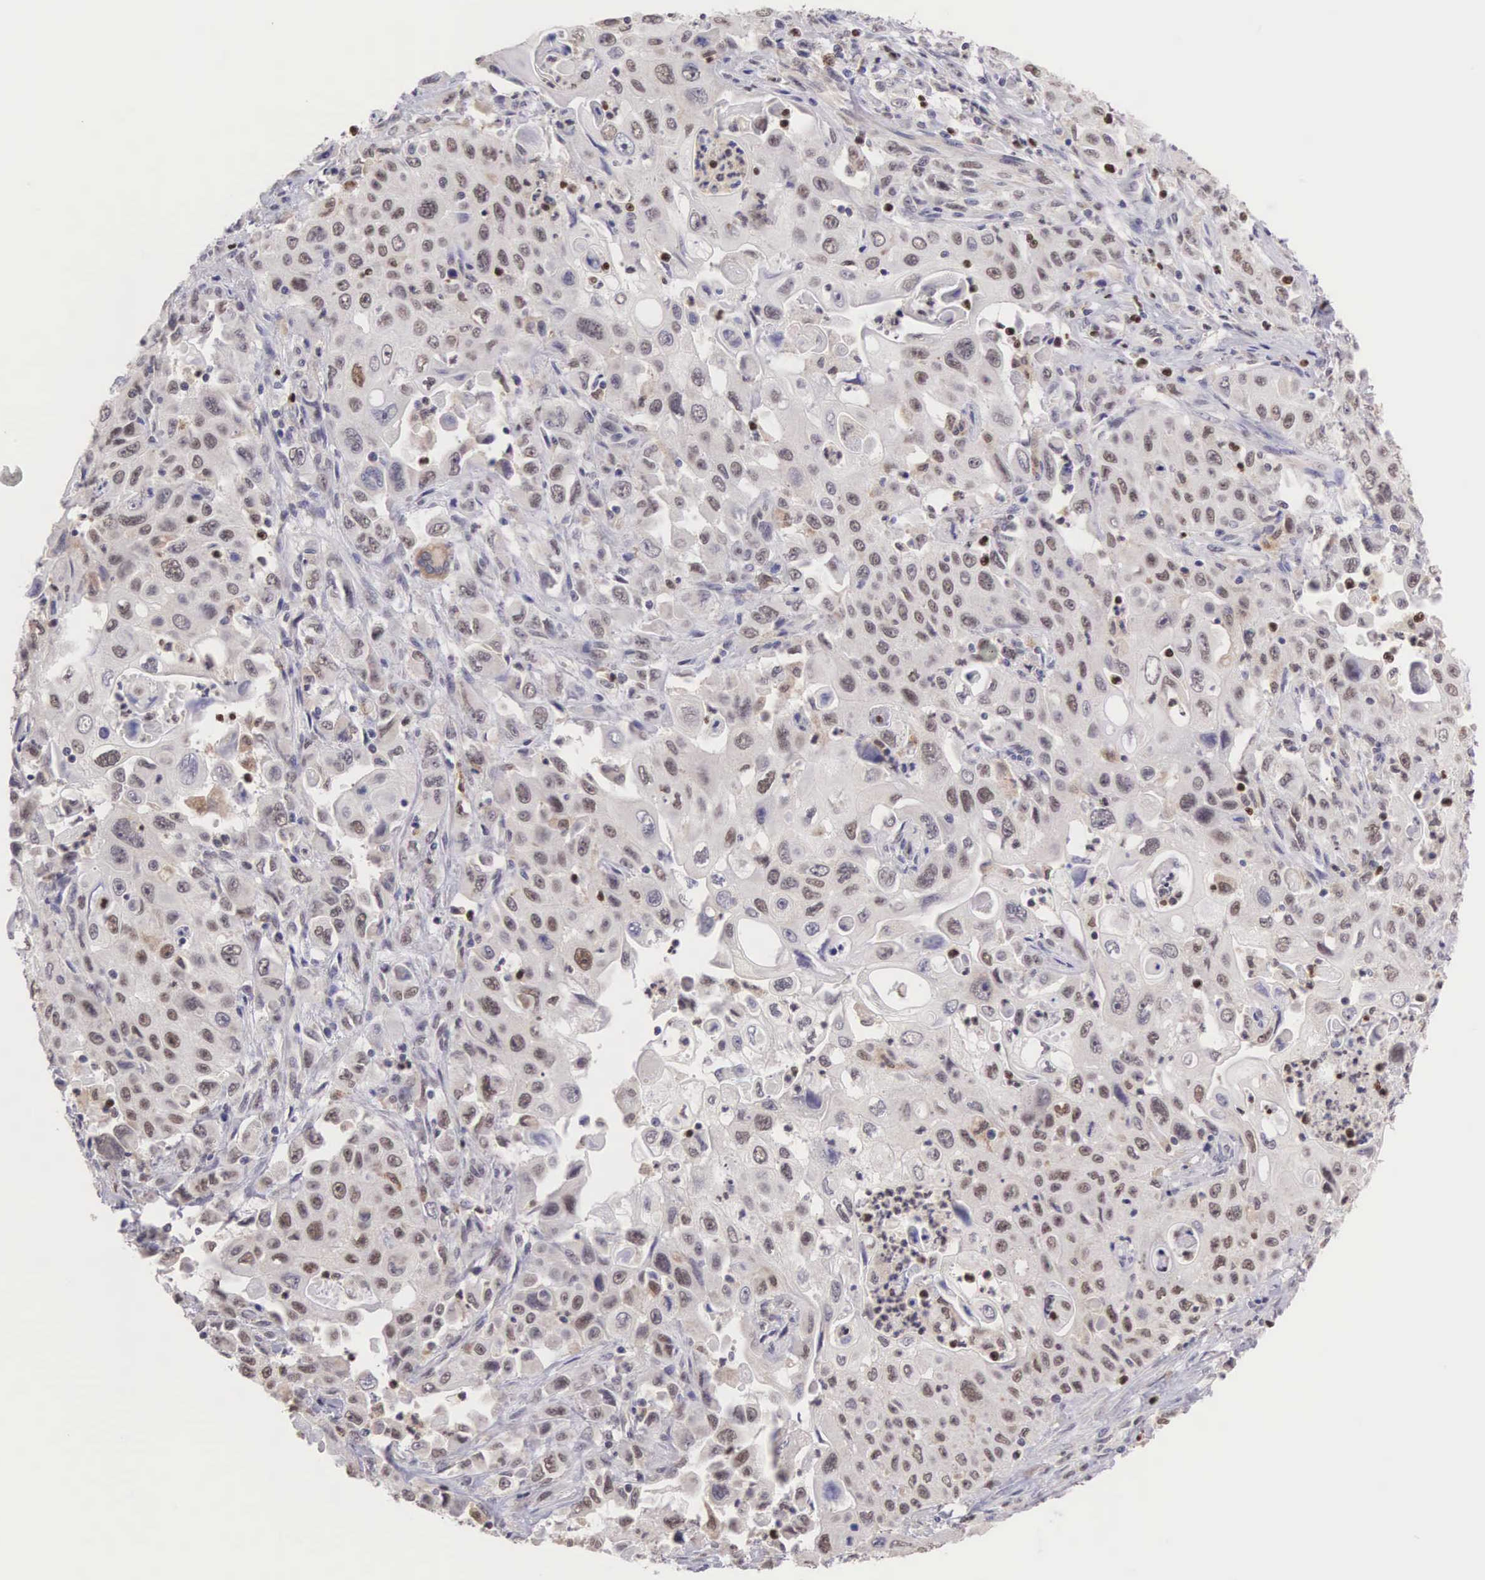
{"staining": {"intensity": "weak", "quantity": "25%-75%", "location": "nuclear"}, "tissue": "pancreatic cancer", "cell_type": "Tumor cells", "image_type": "cancer", "snomed": [{"axis": "morphology", "description": "Adenocarcinoma, NOS"}, {"axis": "topography", "description": "Pancreas"}], "caption": "A low amount of weak nuclear positivity is identified in approximately 25%-75% of tumor cells in adenocarcinoma (pancreatic) tissue.", "gene": "GRK3", "patient": {"sex": "male", "age": 70}}